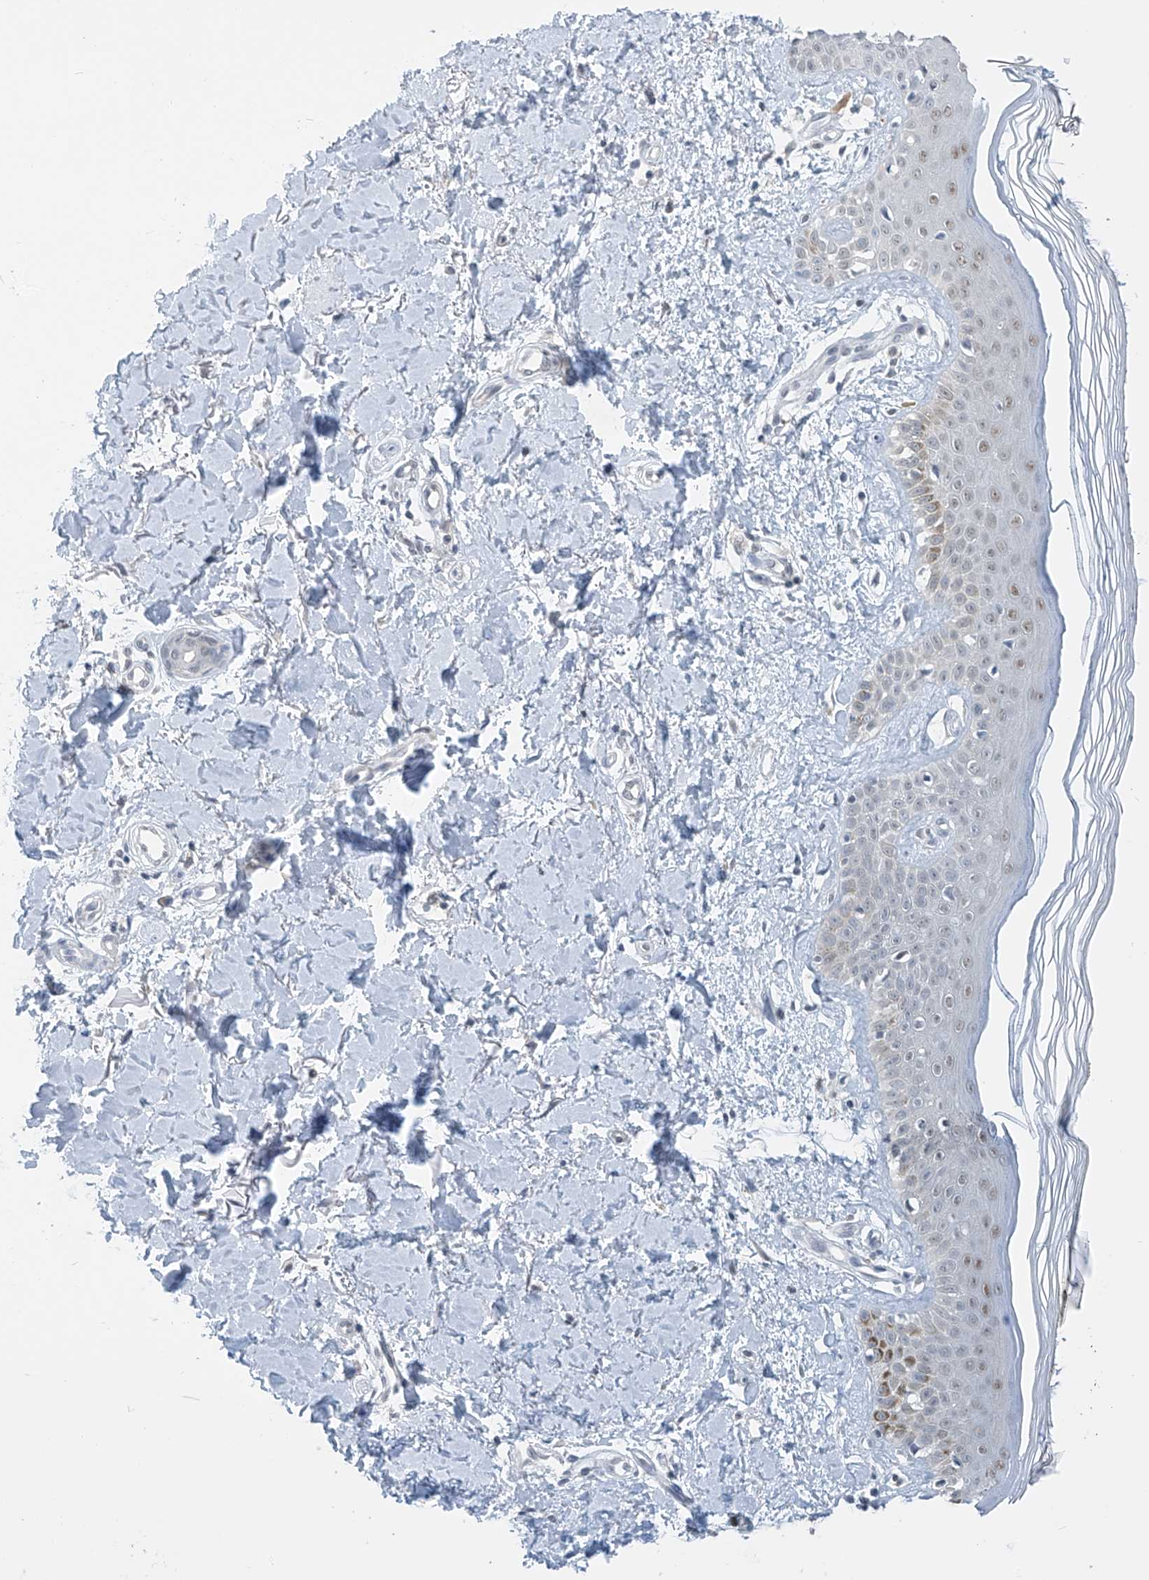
{"staining": {"intensity": "negative", "quantity": "none", "location": "none"}, "tissue": "skin", "cell_type": "Fibroblasts", "image_type": "normal", "snomed": [{"axis": "morphology", "description": "Normal tissue, NOS"}, {"axis": "topography", "description": "Skin"}], "caption": "Immunohistochemistry photomicrograph of benign skin: skin stained with DAB shows no significant protein staining in fibroblasts.", "gene": "APLF", "patient": {"sex": "female", "age": 64}}